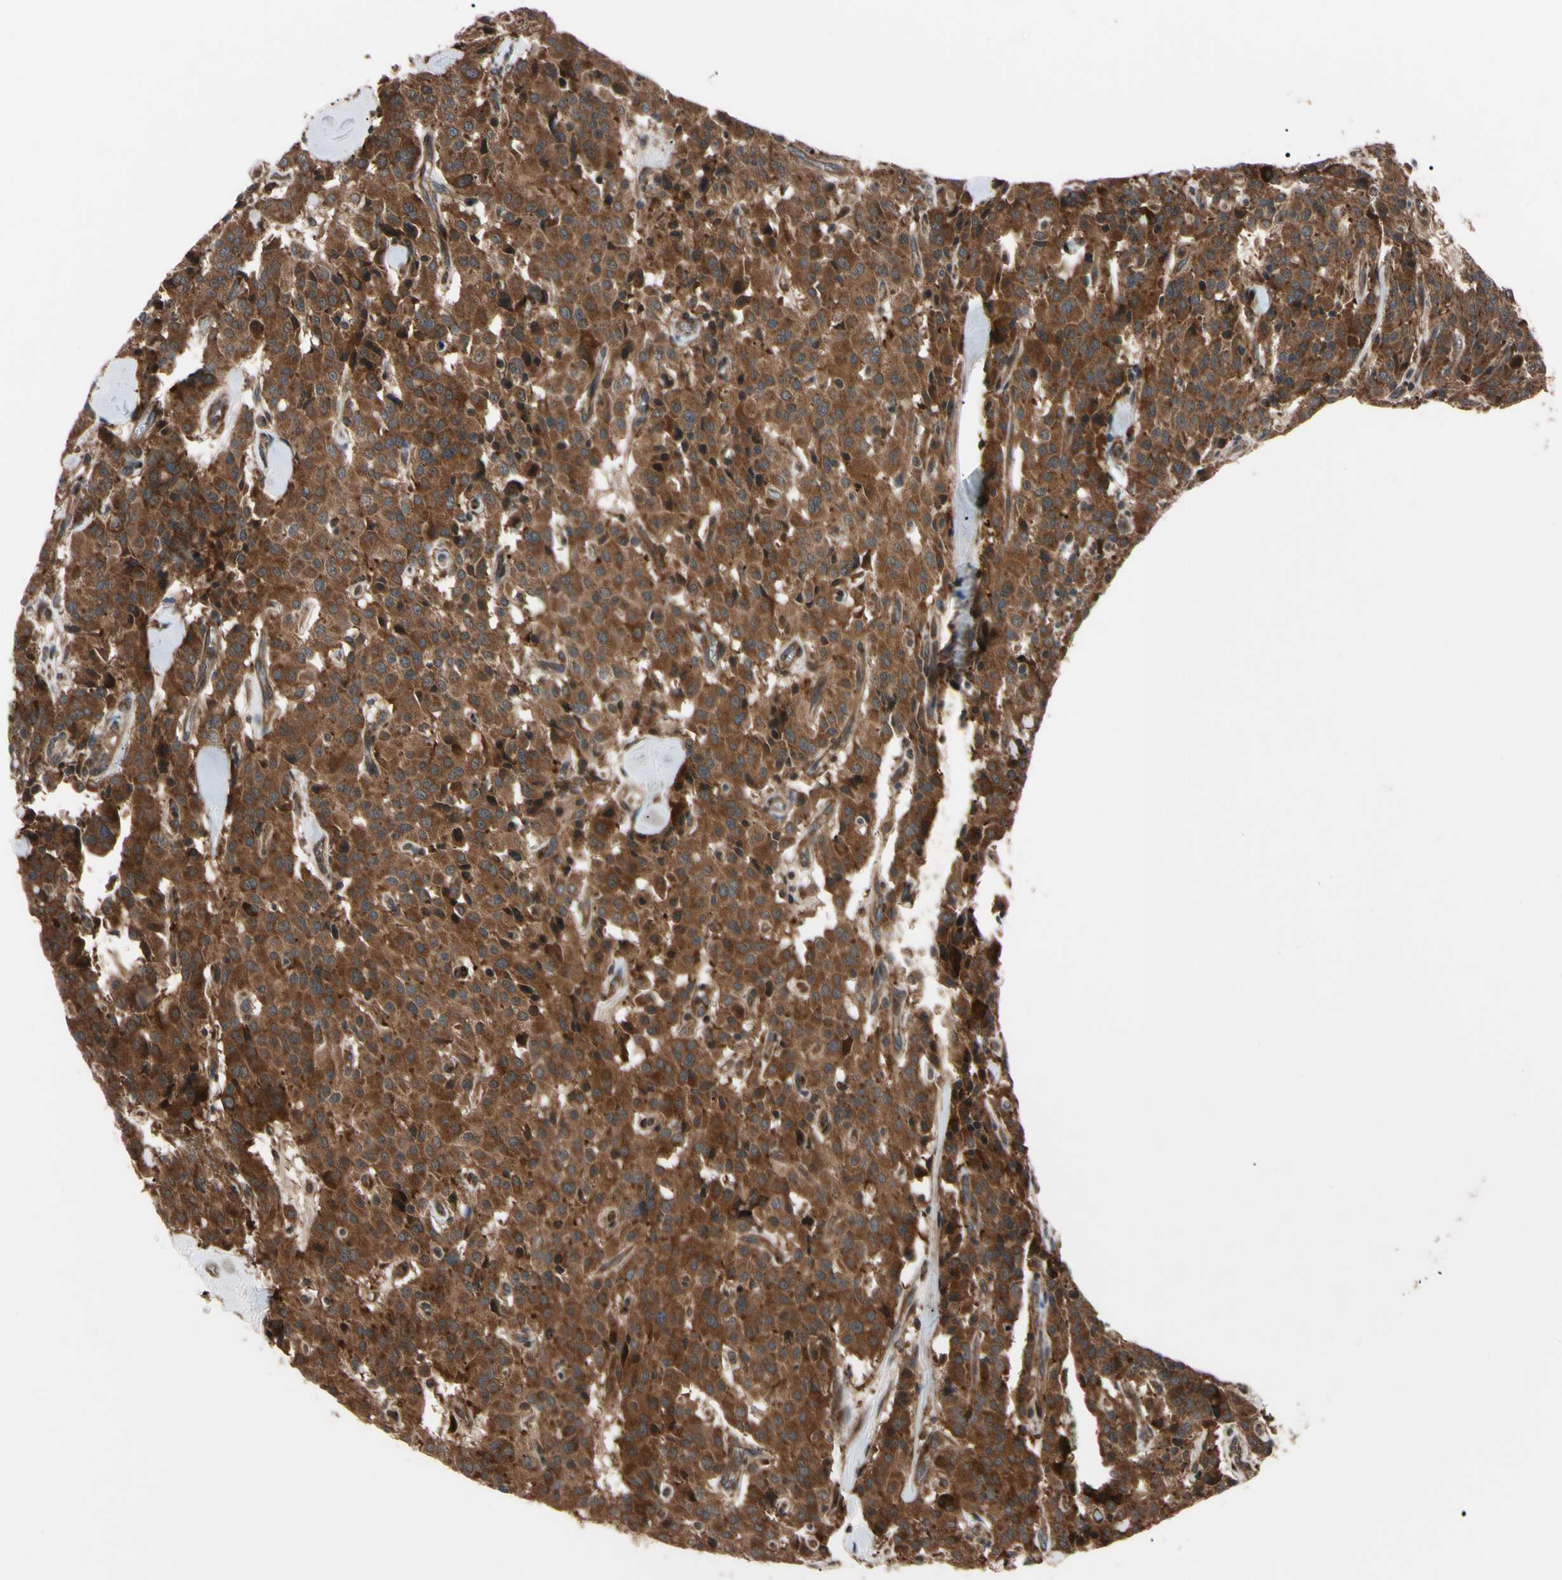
{"staining": {"intensity": "strong", "quantity": ">75%", "location": "cytoplasmic/membranous"}, "tissue": "carcinoid", "cell_type": "Tumor cells", "image_type": "cancer", "snomed": [{"axis": "morphology", "description": "Carcinoid, malignant, NOS"}, {"axis": "topography", "description": "Lung"}], "caption": "The photomicrograph reveals immunohistochemical staining of carcinoid. There is strong cytoplasmic/membranous positivity is identified in about >75% of tumor cells.", "gene": "GUCY1B1", "patient": {"sex": "male", "age": 30}}